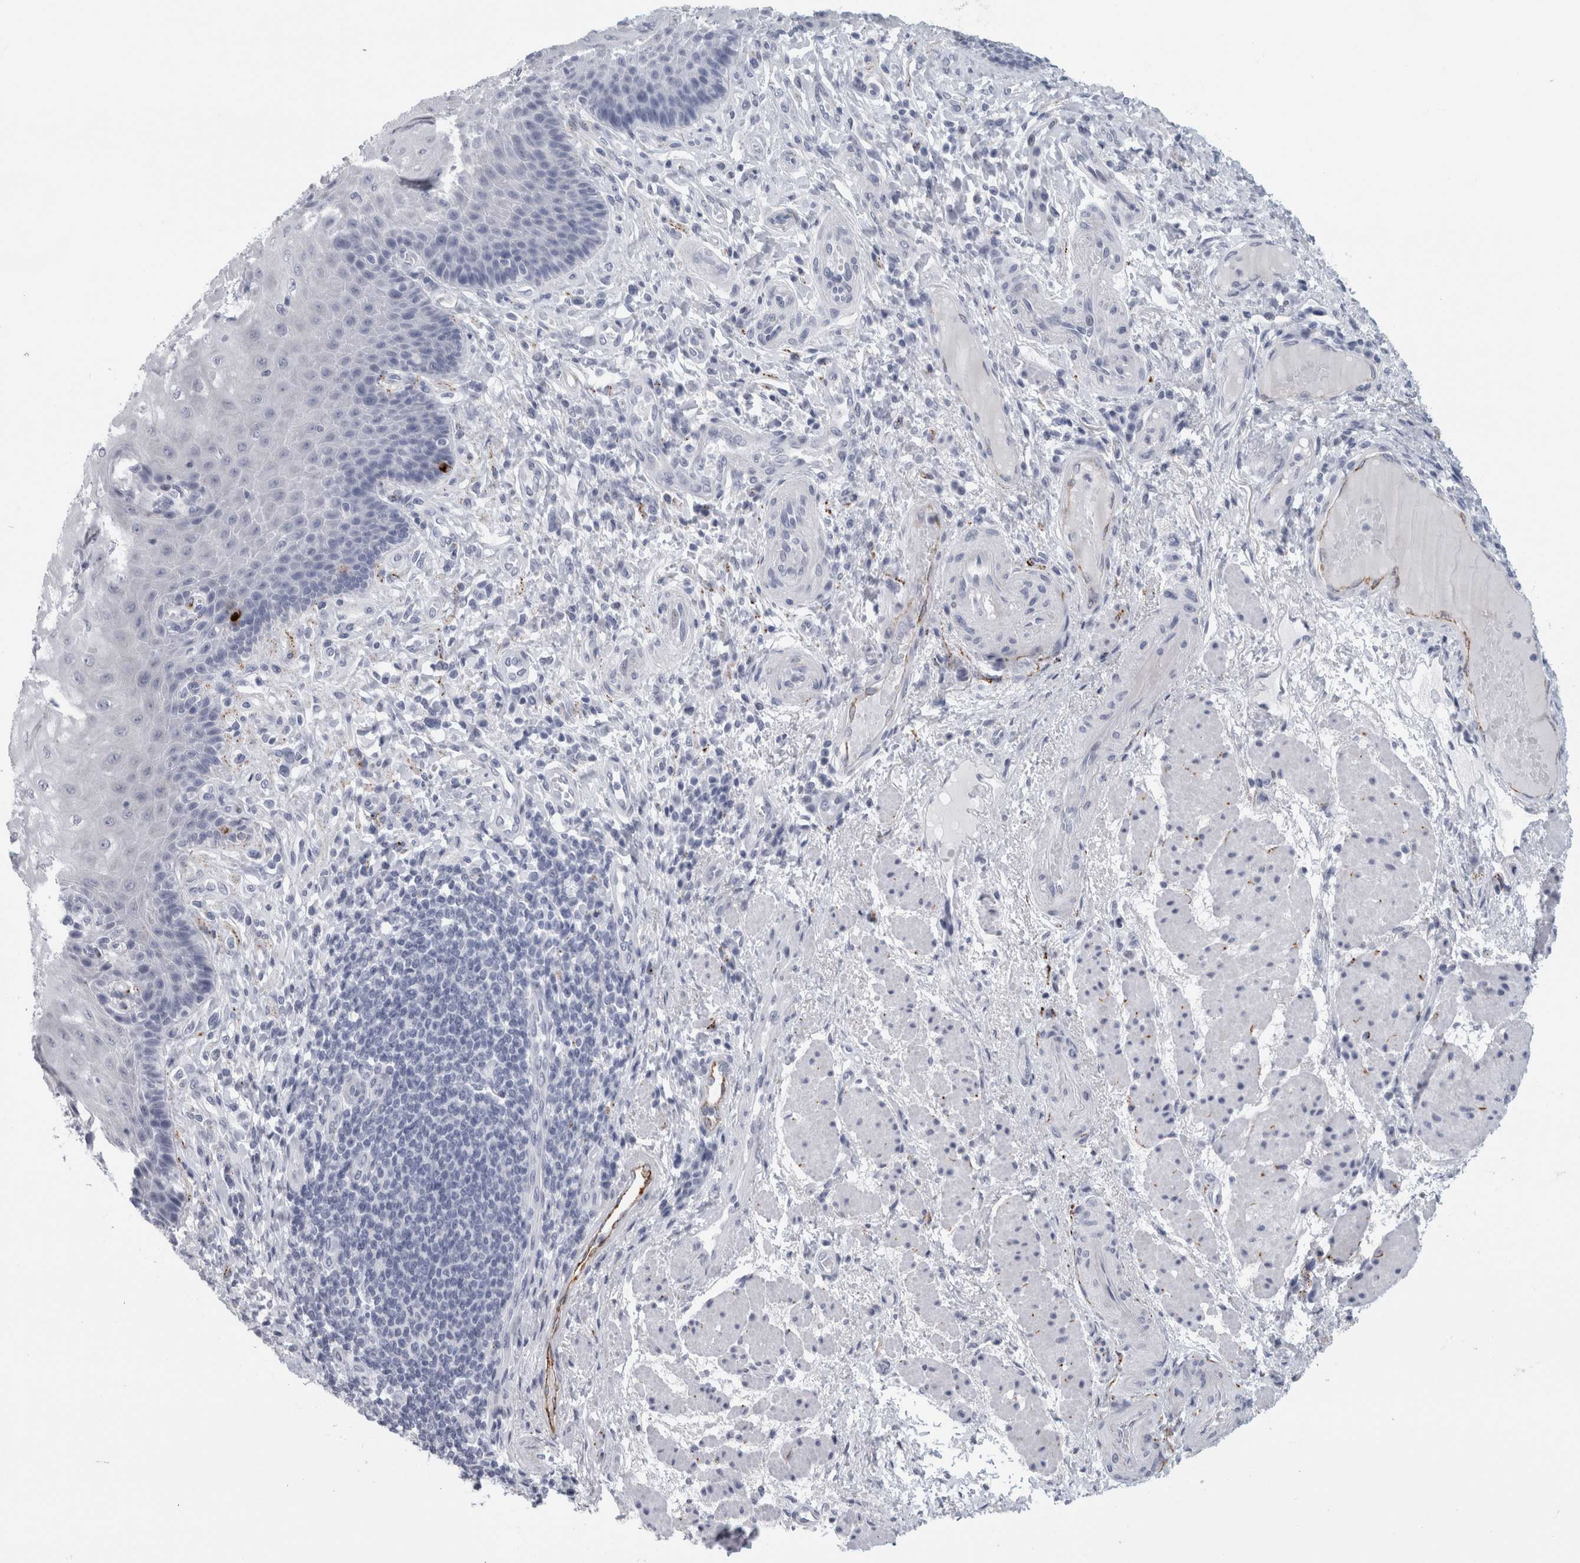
{"staining": {"intensity": "negative", "quantity": "none", "location": "none"}, "tissue": "esophagus", "cell_type": "Squamous epithelial cells", "image_type": "normal", "snomed": [{"axis": "morphology", "description": "Normal tissue, NOS"}, {"axis": "topography", "description": "Esophagus"}], "caption": "Immunohistochemistry micrograph of normal esophagus: human esophagus stained with DAB (3,3'-diaminobenzidine) reveals no significant protein expression in squamous epithelial cells.", "gene": "CPE", "patient": {"sex": "male", "age": 54}}